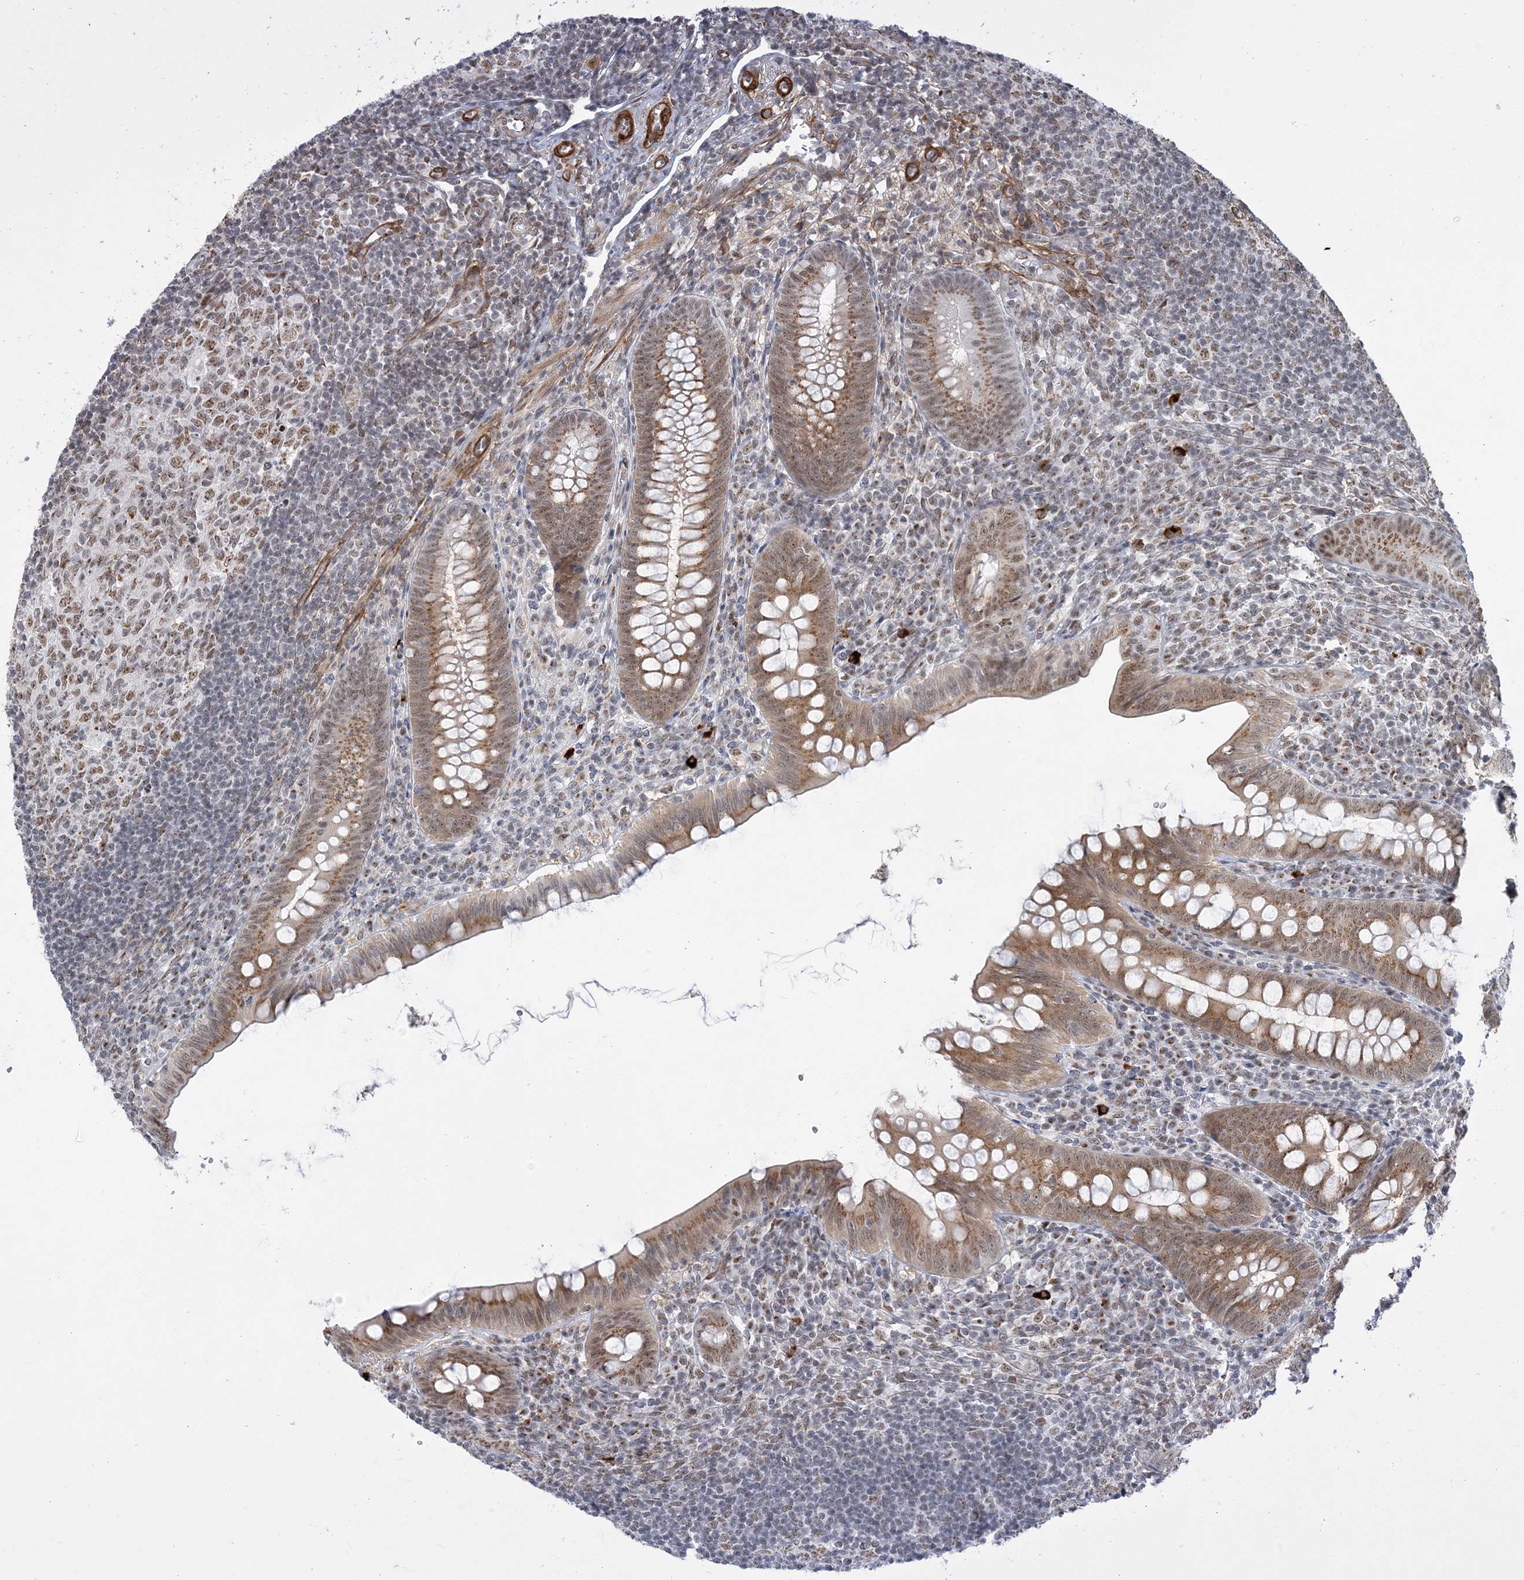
{"staining": {"intensity": "moderate", "quantity": ">75%", "location": "cytoplasmic/membranous,nuclear"}, "tissue": "appendix", "cell_type": "Glandular cells", "image_type": "normal", "snomed": [{"axis": "morphology", "description": "Normal tissue, NOS"}, {"axis": "topography", "description": "Appendix"}], "caption": "Immunohistochemical staining of benign human appendix exhibits medium levels of moderate cytoplasmic/membranous,nuclear staining in about >75% of glandular cells. (DAB (3,3'-diaminobenzidine) IHC, brown staining for protein, blue staining for nuclei).", "gene": "PLRG1", "patient": {"sex": "male", "age": 14}}